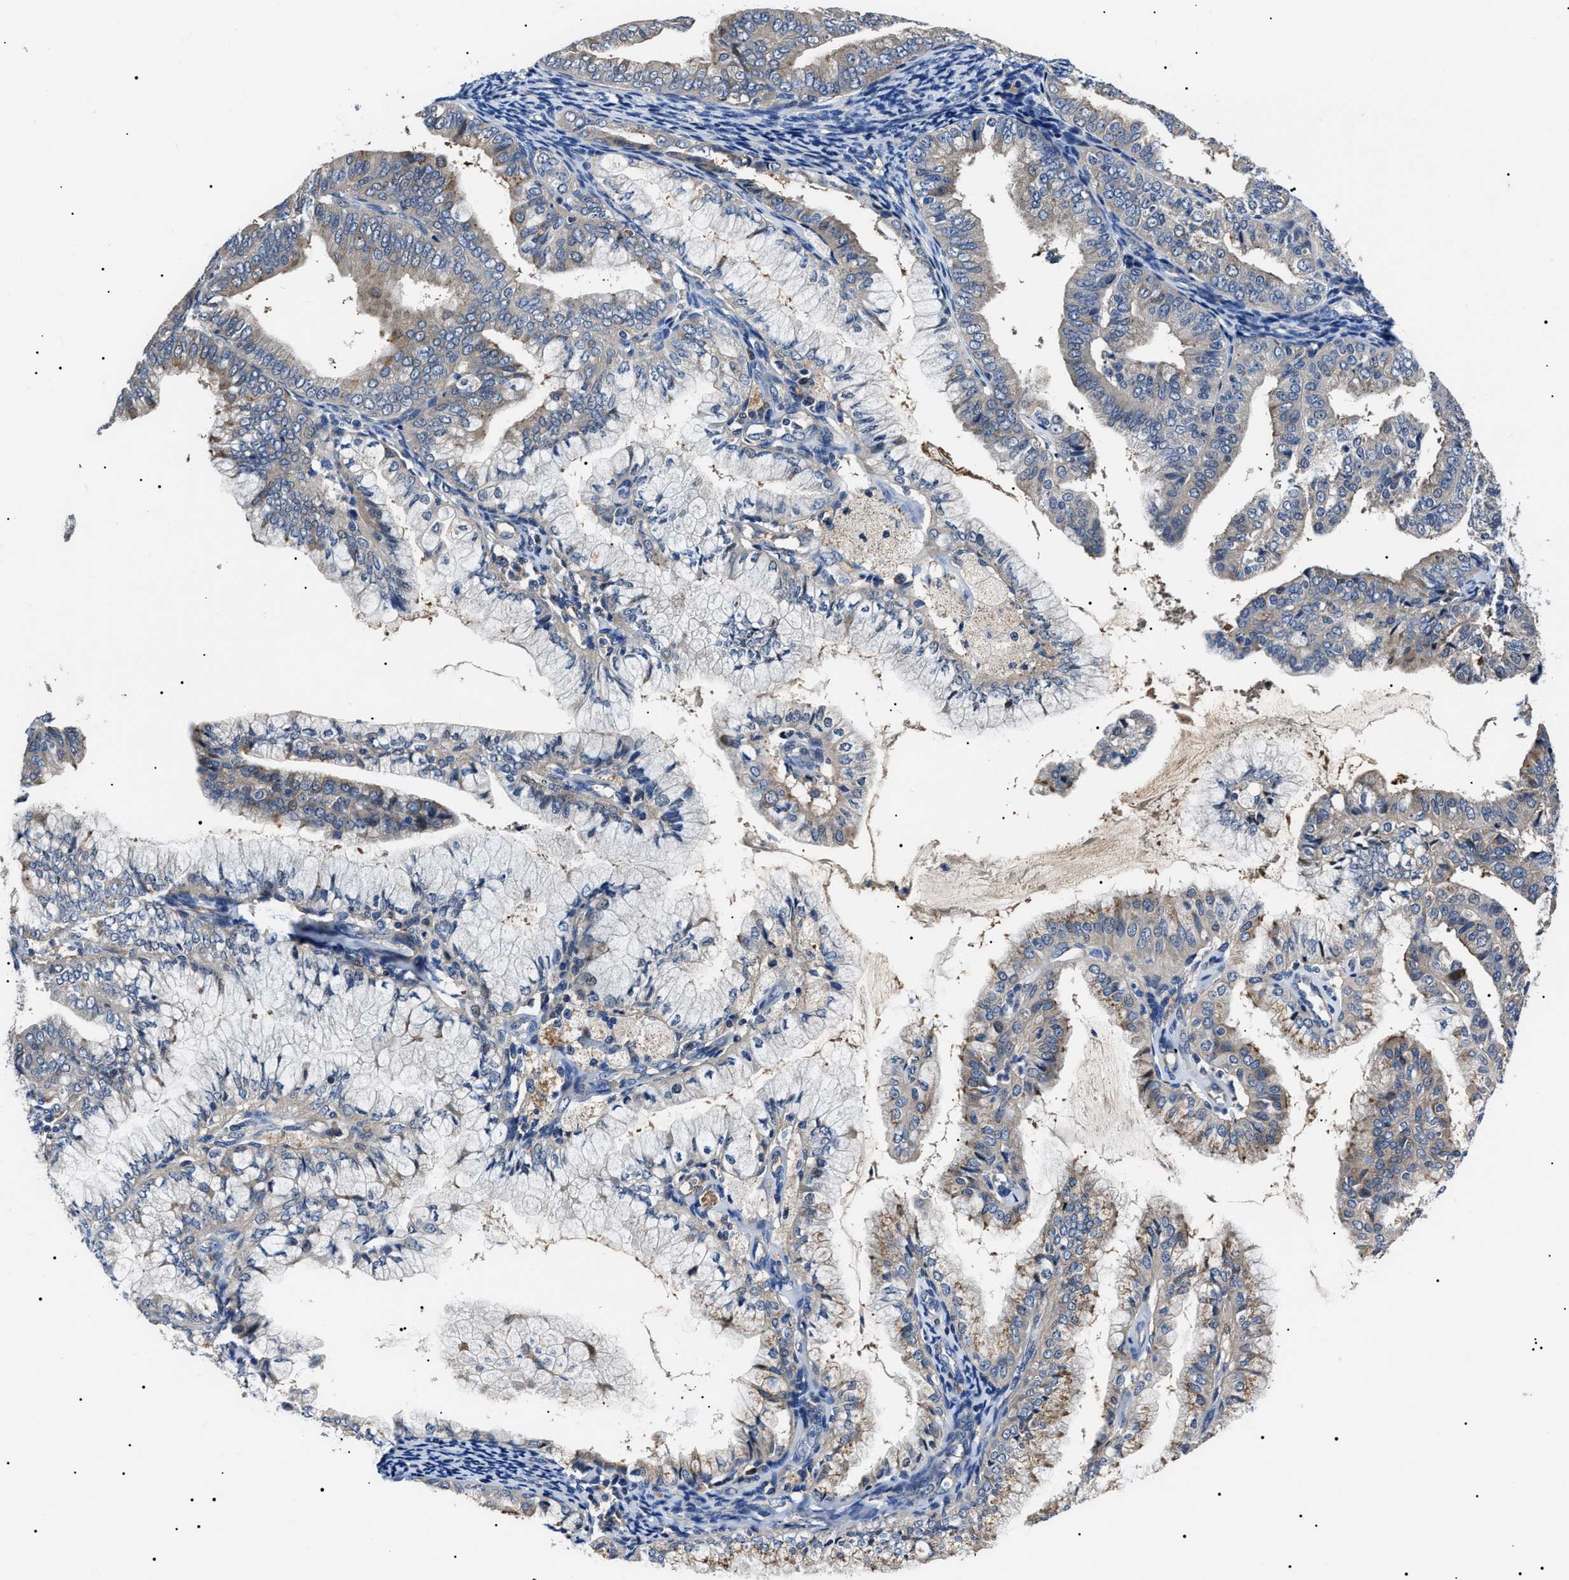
{"staining": {"intensity": "negative", "quantity": "none", "location": "none"}, "tissue": "endometrial cancer", "cell_type": "Tumor cells", "image_type": "cancer", "snomed": [{"axis": "morphology", "description": "Adenocarcinoma, NOS"}, {"axis": "topography", "description": "Endometrium"}], "caption": "DAB immunohistochemical staining of human endometrial cancer (adenocarcinoma) demonstrates no significant positivity in tumor cells.", "gene": "IFT81", "patient": {"sex": "female", "age": 63}}